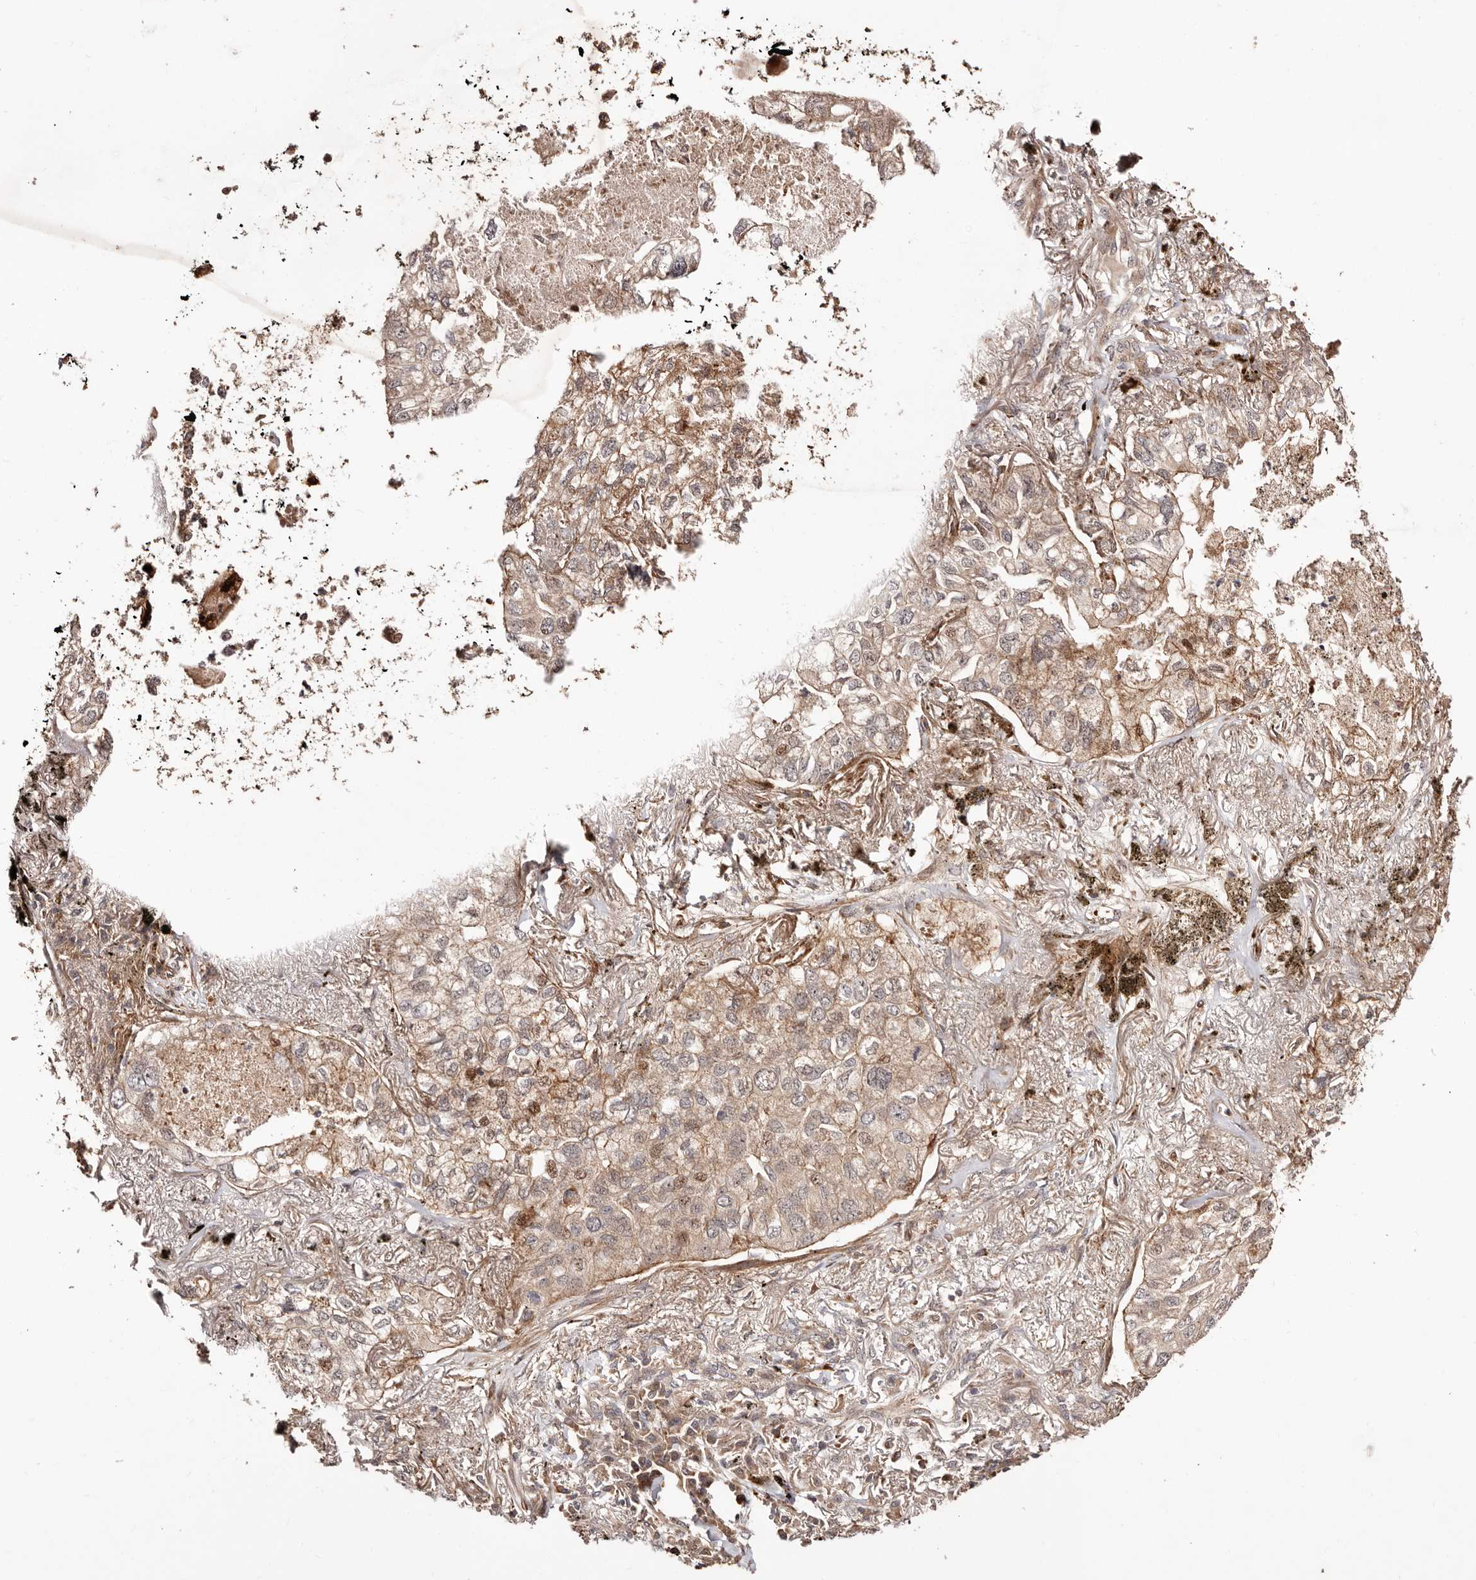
{"staining": {"intensity": "weak", "quantity": "25%-75%", "location": "cytoplasmic/membranous,nuclear"}, "tissue": "lung cancer", "cell_type": "Tumor cells", "image_type": "cancer", "snomed": [{"axis": "morphology", "description": "Adenocarcinoma, NOS"}, {"axis": "topography", "description": "Lung"}], "caption": "An image of human adenocarcinoma (lung) stained for a protein shows weak cytoplasmic/membranous and nuclear brown staining in tumor cells.", "gene": "PTPN22", "patient": {"sex": "male", "age": 65}}